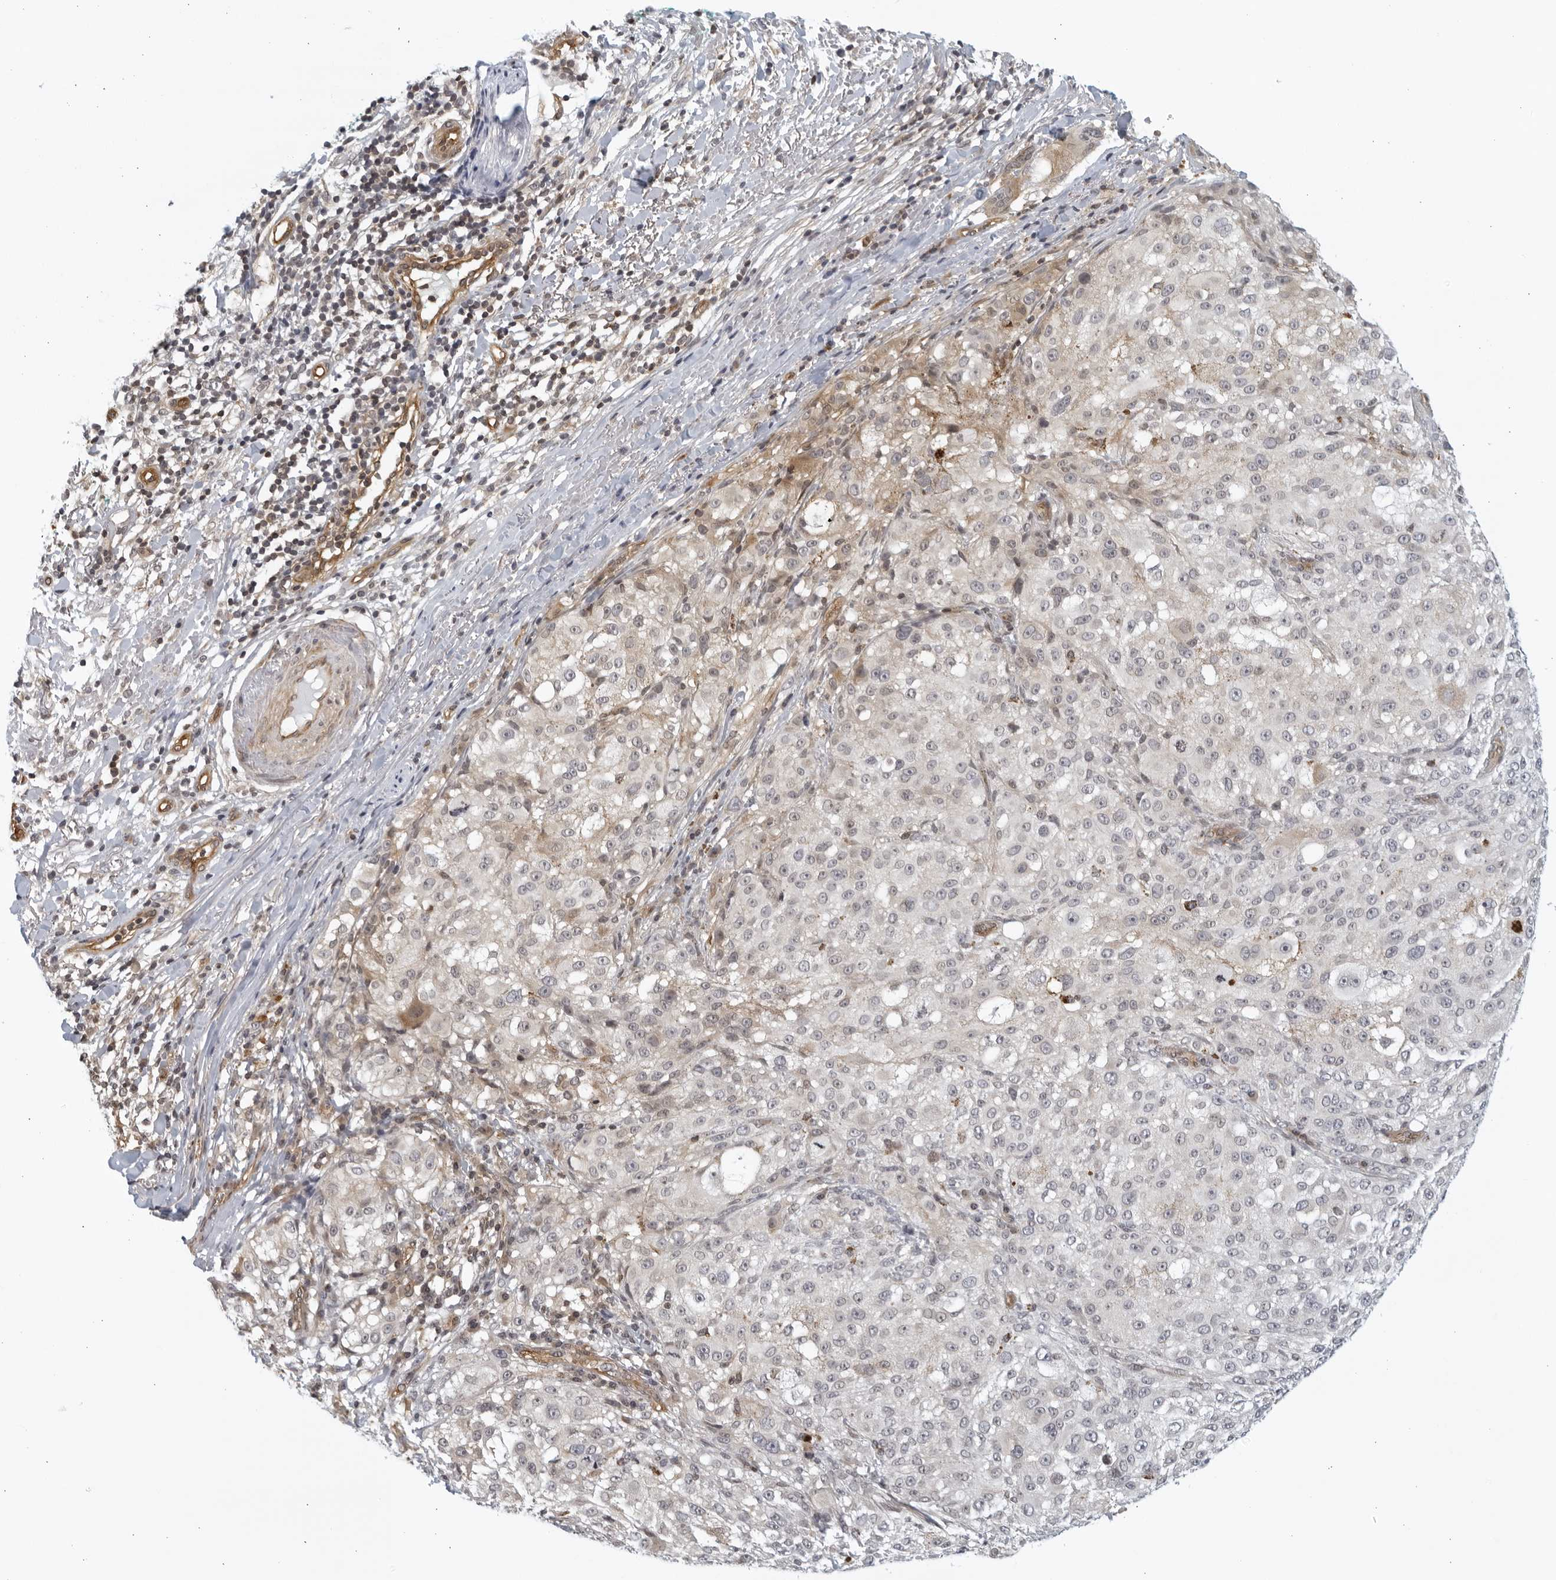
{"staining": {"intensity": "negative", "quantity": "none", "location": "none"}, "tissue": "melanoma", "cell_type": "Tumor cells", "image_type": "cancer", "snomed": [{"axis": "morphology", "description": "Necrosis, NOS"}, {"axis": "morphology", "description": "Malignant melanoma, NOS"}, {"axis": "topography", "description": "Skin"}], "caption": "Melanoma was stained to show a protein in brown. There is no significant positivity in tumor cells.", "gene": "SERTAD4", "patient": {"sex": "female", "age": 87}}